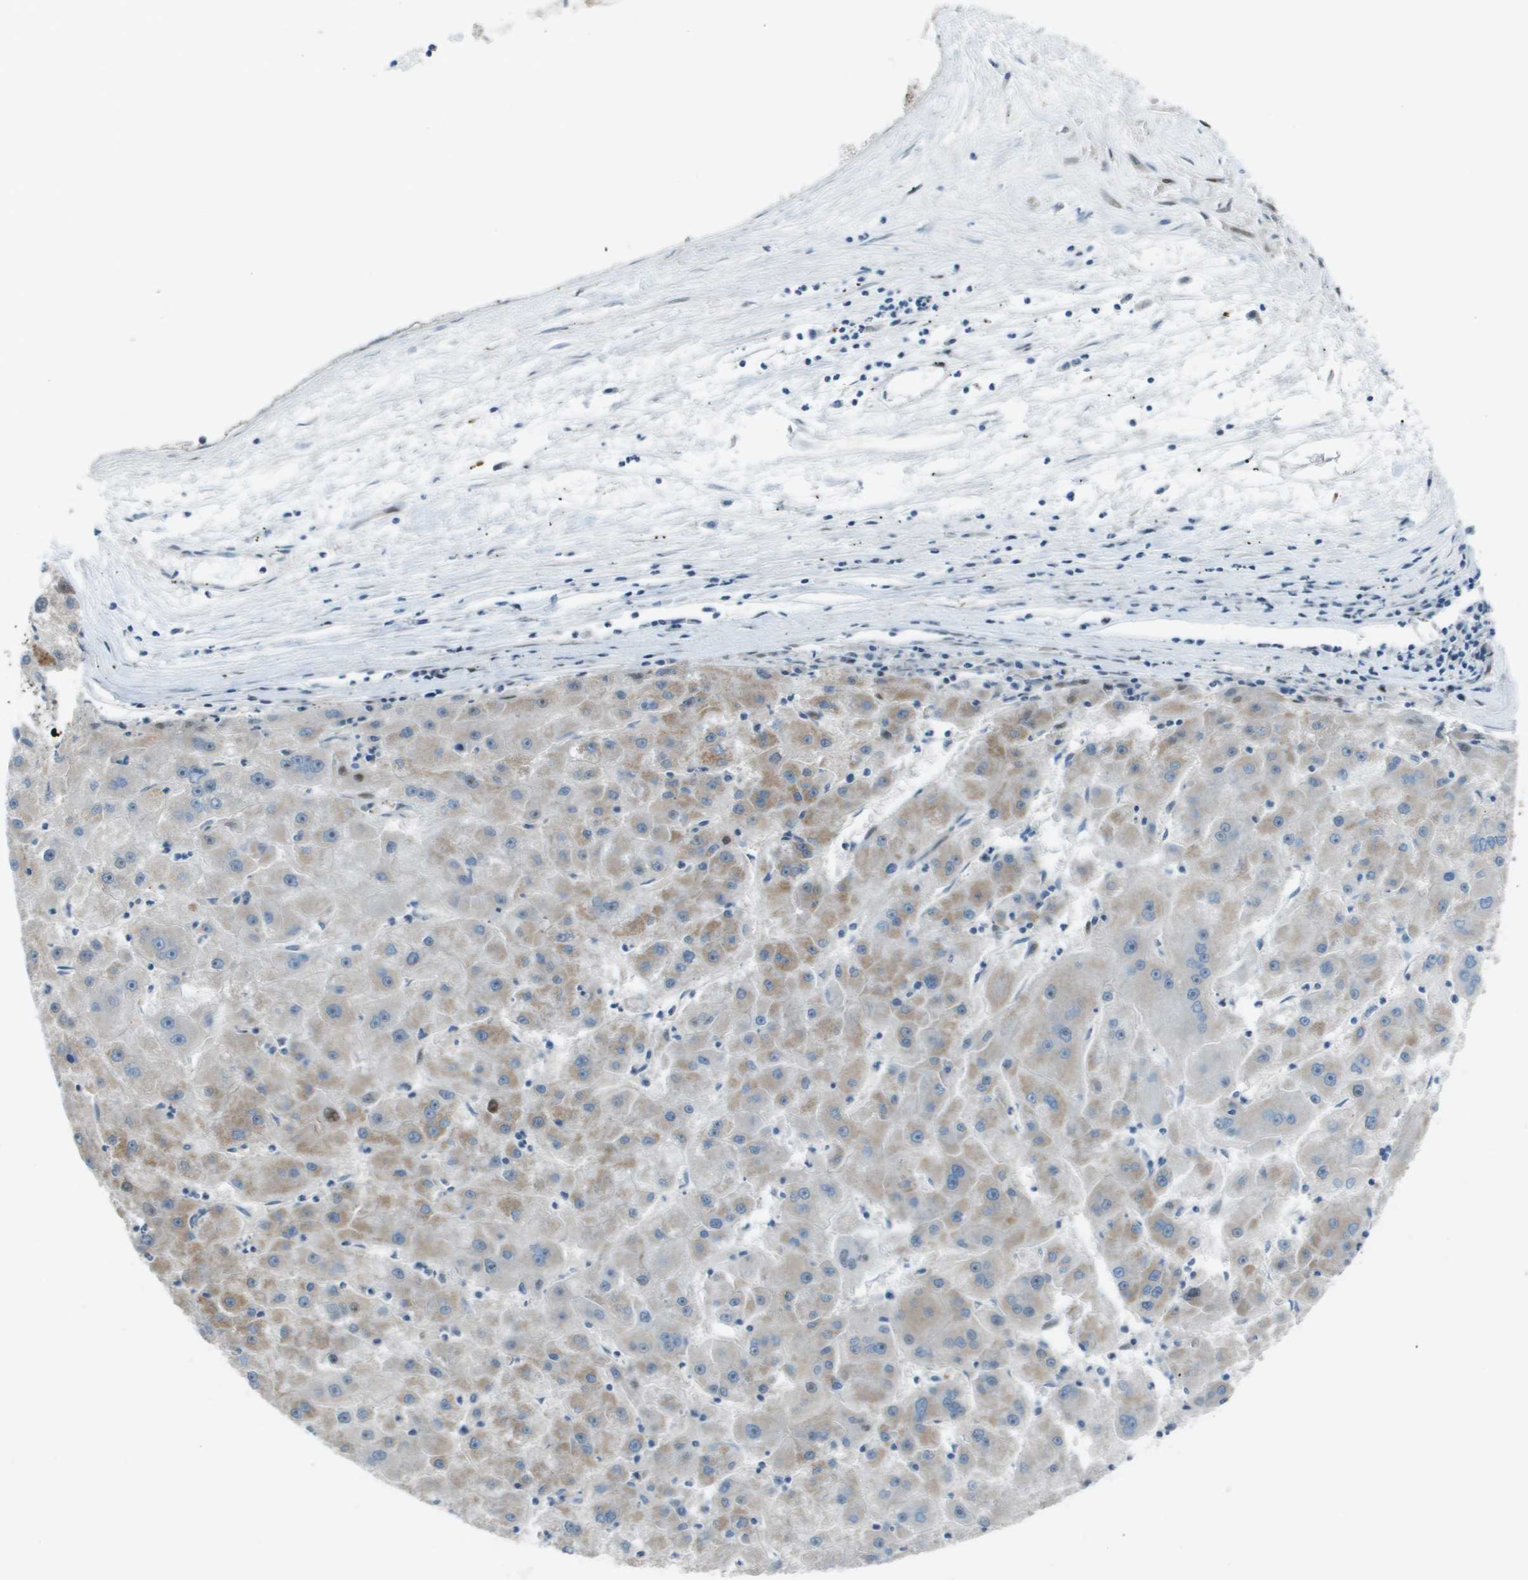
{"staining": {"intensity": "weak", "quantity": "25%-75%", "location": "cytoplasmic/membranous"}, "tissue": "liver cancer", "cell_type": "Tumor cells", "image_type": "cancer", "snomed": [{"axis": "morphology", "description": "Carcinoma, Hepatocellular, NOS"}, {"axis": "topography", "description": "Liver"}], "caption": "Brown immunohistochemical staining in liver hepatocellular carcinoma shows weak cytoplasmic/membranous positivity in approximately 25%-75% of tumor cells.", "gene": "MGAT3", "patient": {"sex": "male", "age": 72}}